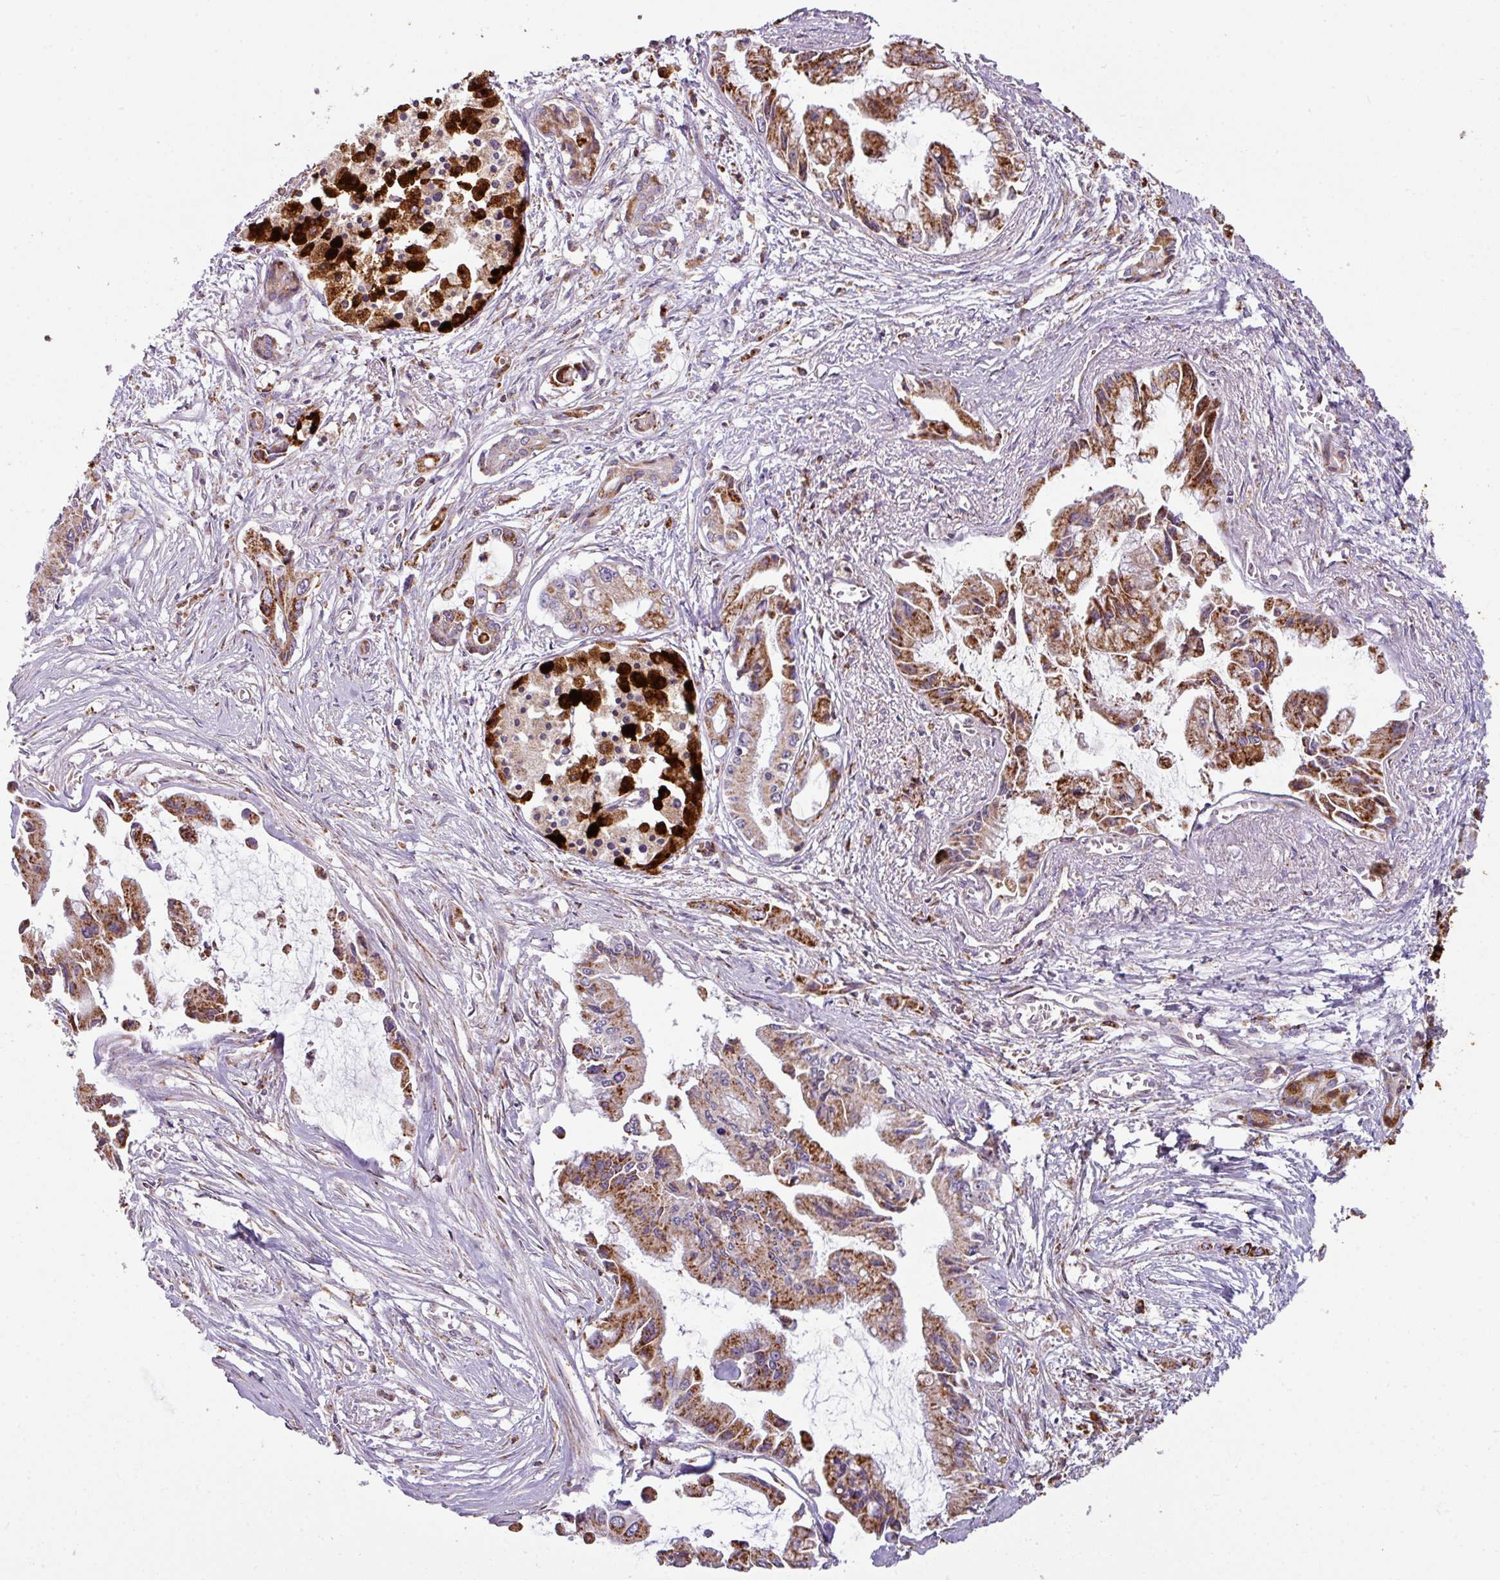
{"staining": {"intensity": "strong", "quantity": ">75%", "location": "cytoplasmic/membranous"}, "tissue": "pancreatic cancer", "cell_type": "Tumor cells", "image_type": "cancer", "snomed": [{"axis": "morphology", "description": "Adenocarcinoma, NOS"}, {"axis": "topography", "description": "Pancreas"}], "caption": "Pancreatic cancer stained with a protein marker displays strong staining in tumor cells.", "gene": "SQOR", "patient": {"sex": "male", "age": 84}}